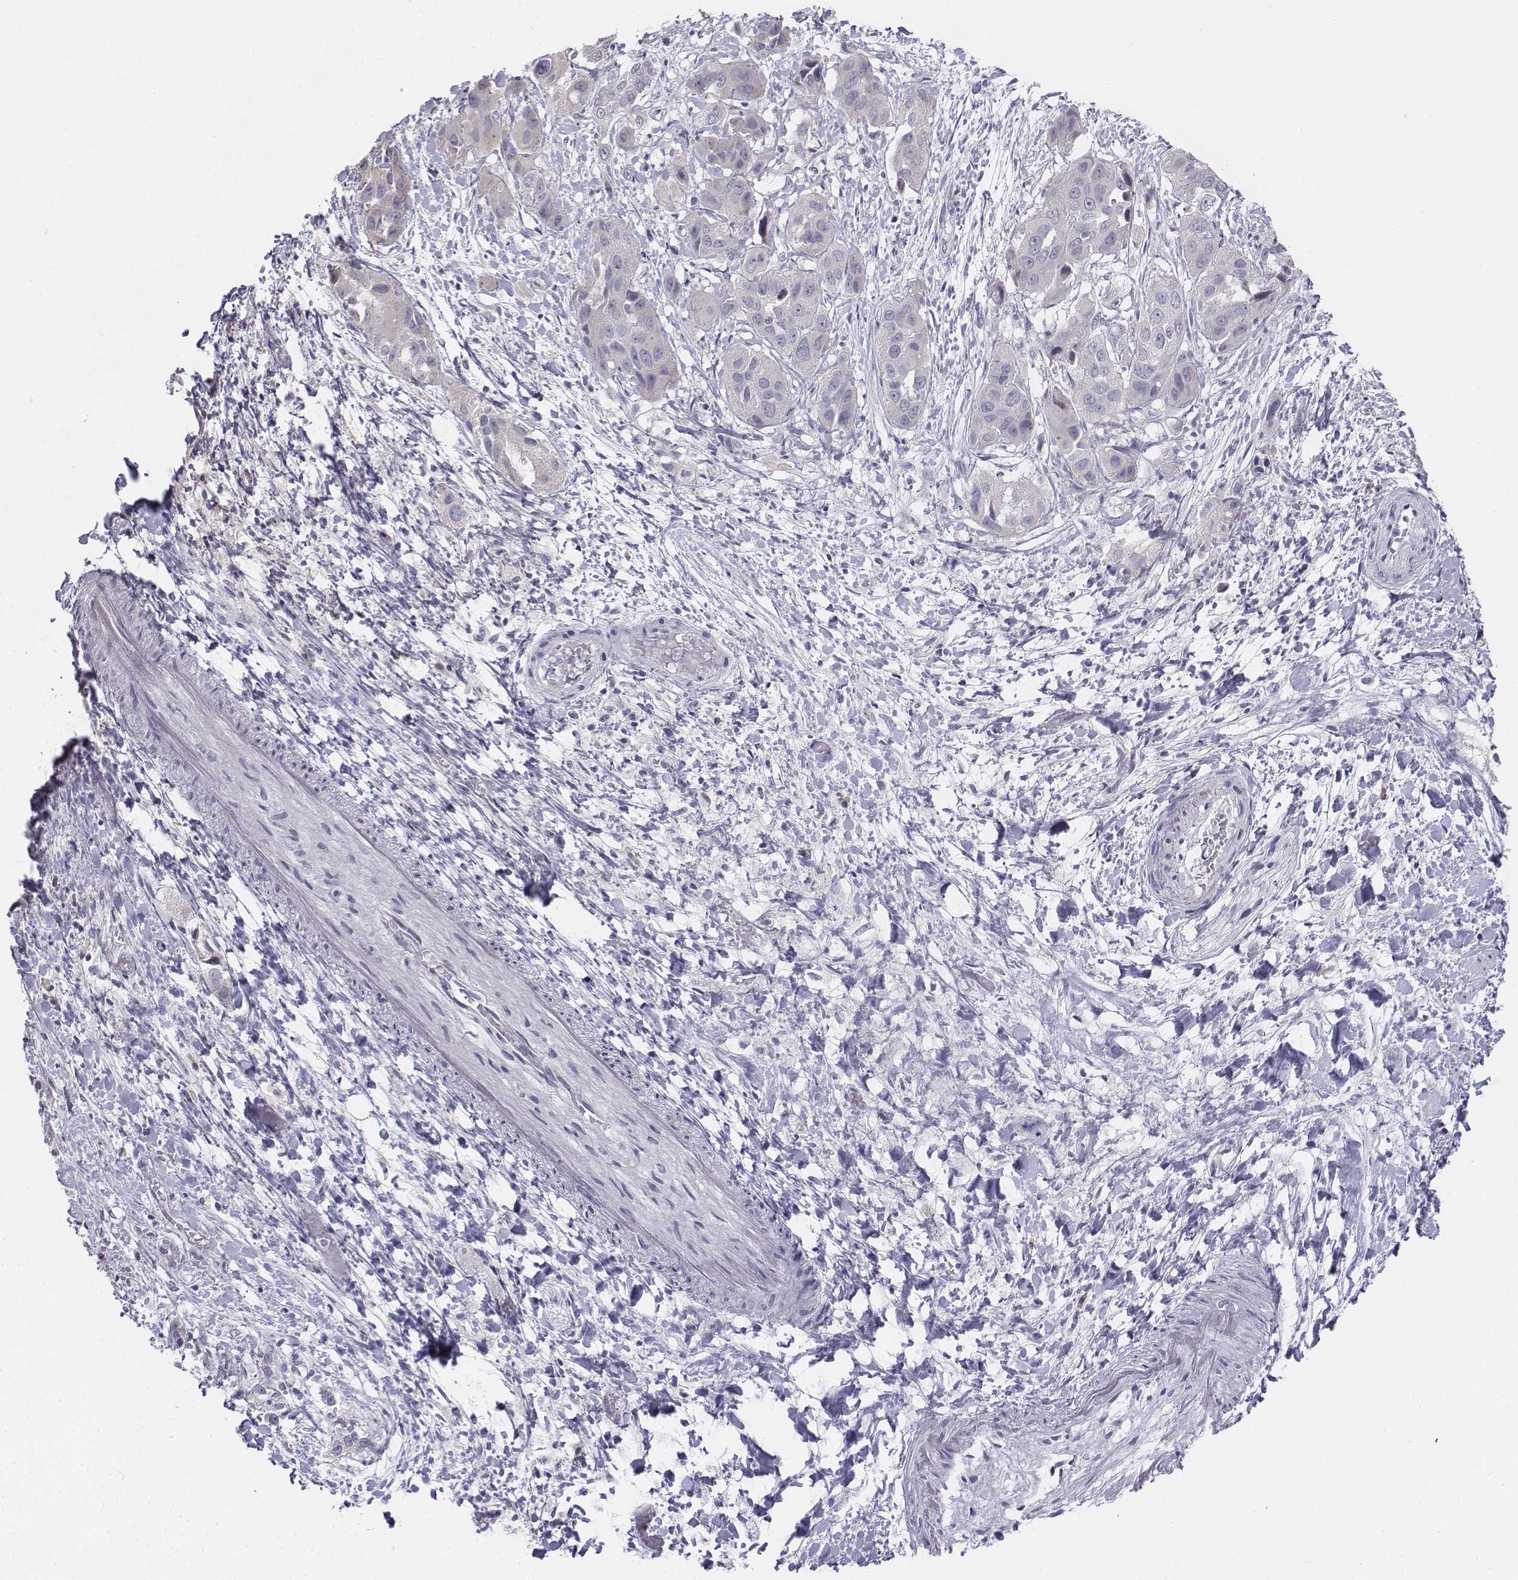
{"staining": {"intensity": "negative", "quantity": "none", "location": "none"}, "tissue": "liver cancer", "cell_type": "Tumor cells", "image_type": "cancer", "snomed": [{"axis": "morphology", "description": "Cholangiocarcinoma"}, {"axis": "topography", "description": "Liver"}], "caption": "There is no significant expression in tumor cells of liver cholangiocarcinoma. (Stains: DAB (3,3'-diaminobenzidine) immunohistochemistry (IHC) with hematoxylin counter stain, Microscopy: brightfield microscopy at high magnification).", "gene": "PENK", "patient": {"sex": "female", "age": 52}}